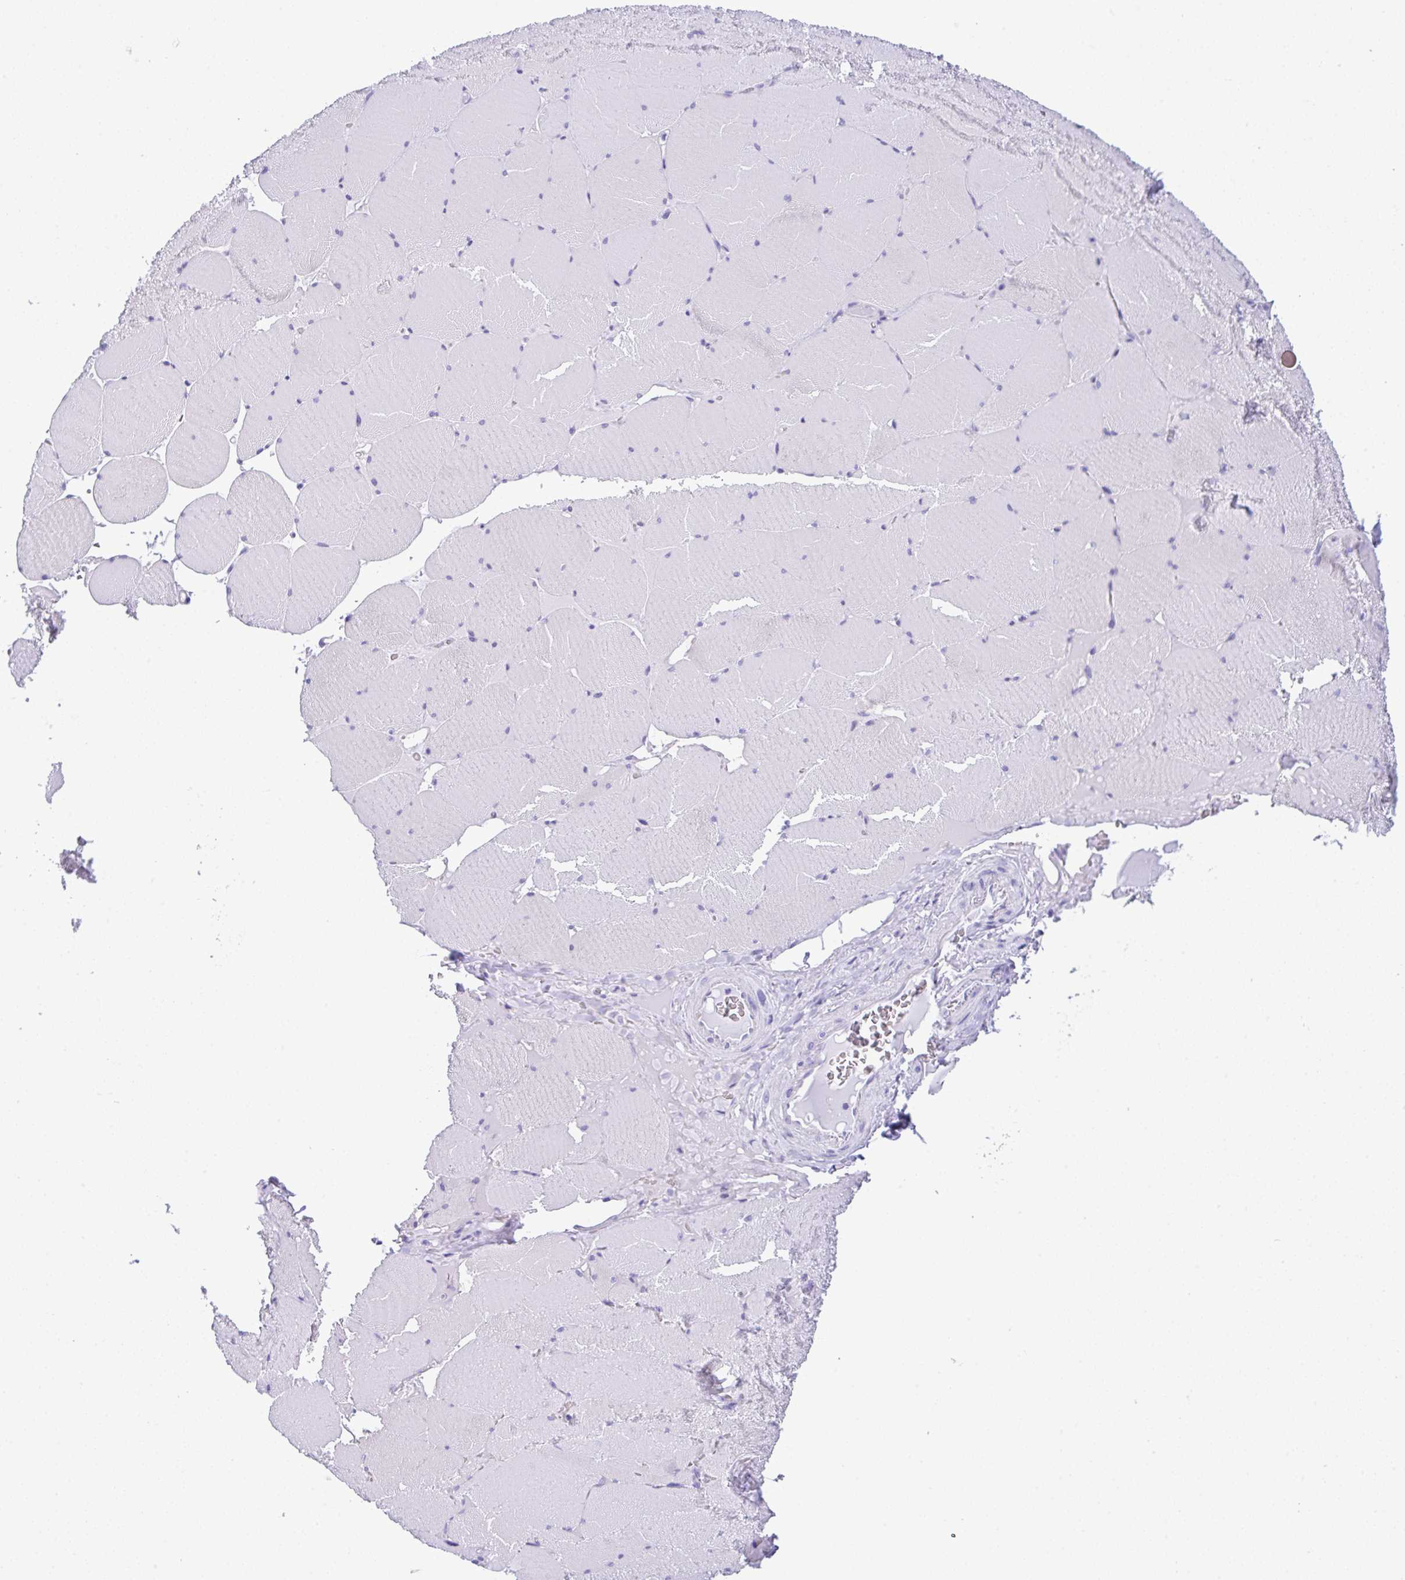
{"staining": {"intensity": "negative", "quantity": "none", "location": "none"}, "tissue": "skeletal muscle", "cell_type": "Myocytes", "image_type": "normal", "snomed": [{"axis": "morphology", "description": "Normal tissue, NOS"}, {"axis": "topography", "description": "Skeletal muscle"}, {"axis": "topography", "description": "Head-Neck"}], "caption": "Immunohistochemistry (IHC) histopathology image of normal skeletal muscle: skeletal muscle stained with DAB (3,3'-diaminobenzidine) demonstrates no significant protein expression in myocytes. Nuclei are stained in blue.", "gene": "RRM2", "patient": {"sex": "male", "age": 66}}